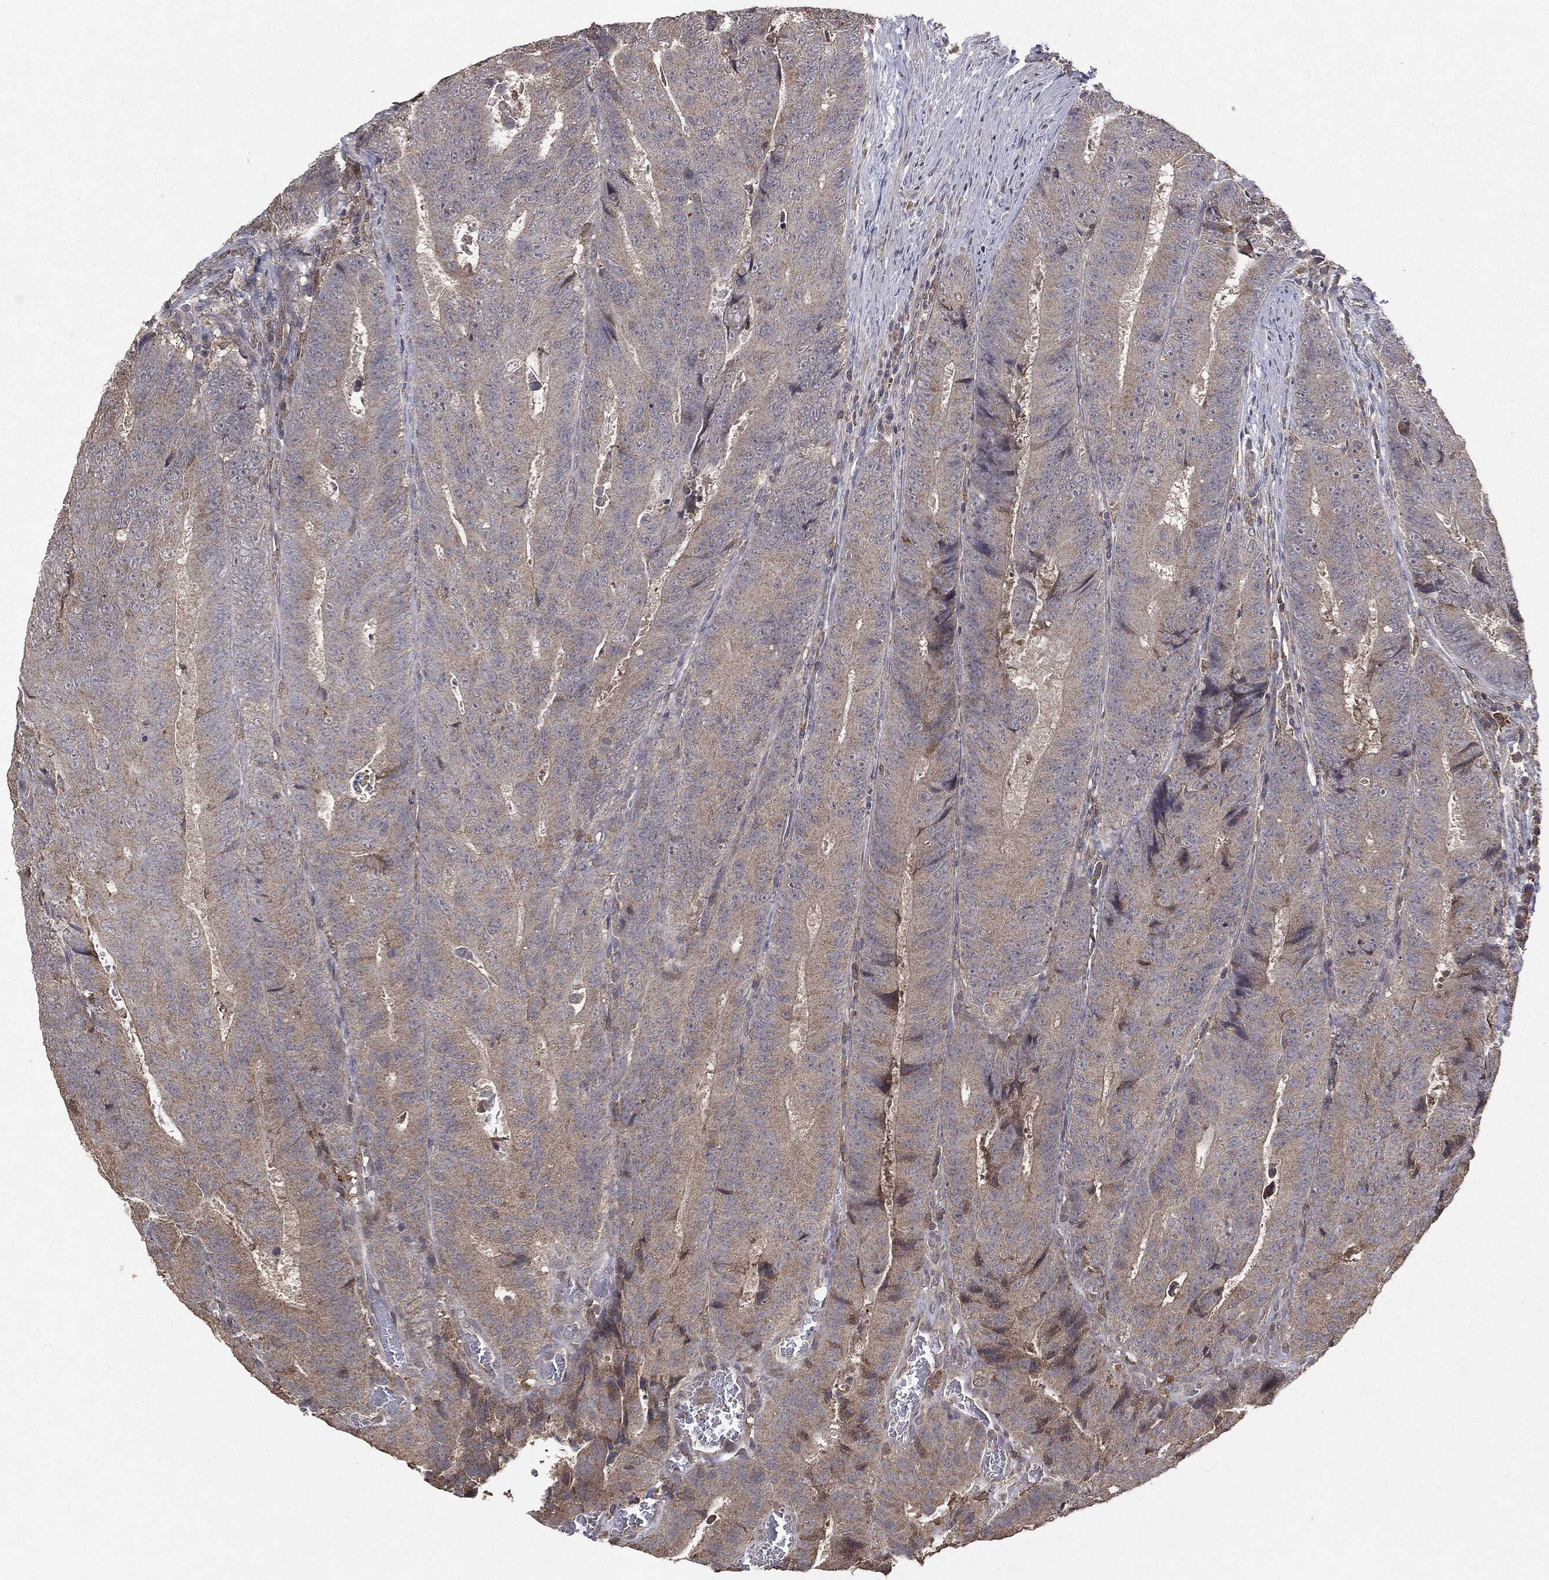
{"staining": {"intensity": "negative", "quantity": "none", "location": "none"}, "tissue": "colorectal cancer", "cell_type": "Tumor cells", "image_type": "cancer", "snomed": [{"axis": "morphology", "description": "Adenocarcinoma, NOS"}, {"axis": "topography", "description": "Colon"}], "caption": "A micrograph of human colorectal cancer is negative for staining in tumor cells. The staining was performed using DAB to visualize the protein expression in brown, while the nuclei were stained in blue with hematoxylin (Magnification: 20x).", "gene": "PTEN", "patient": {"sex": "female", "age": 48}}